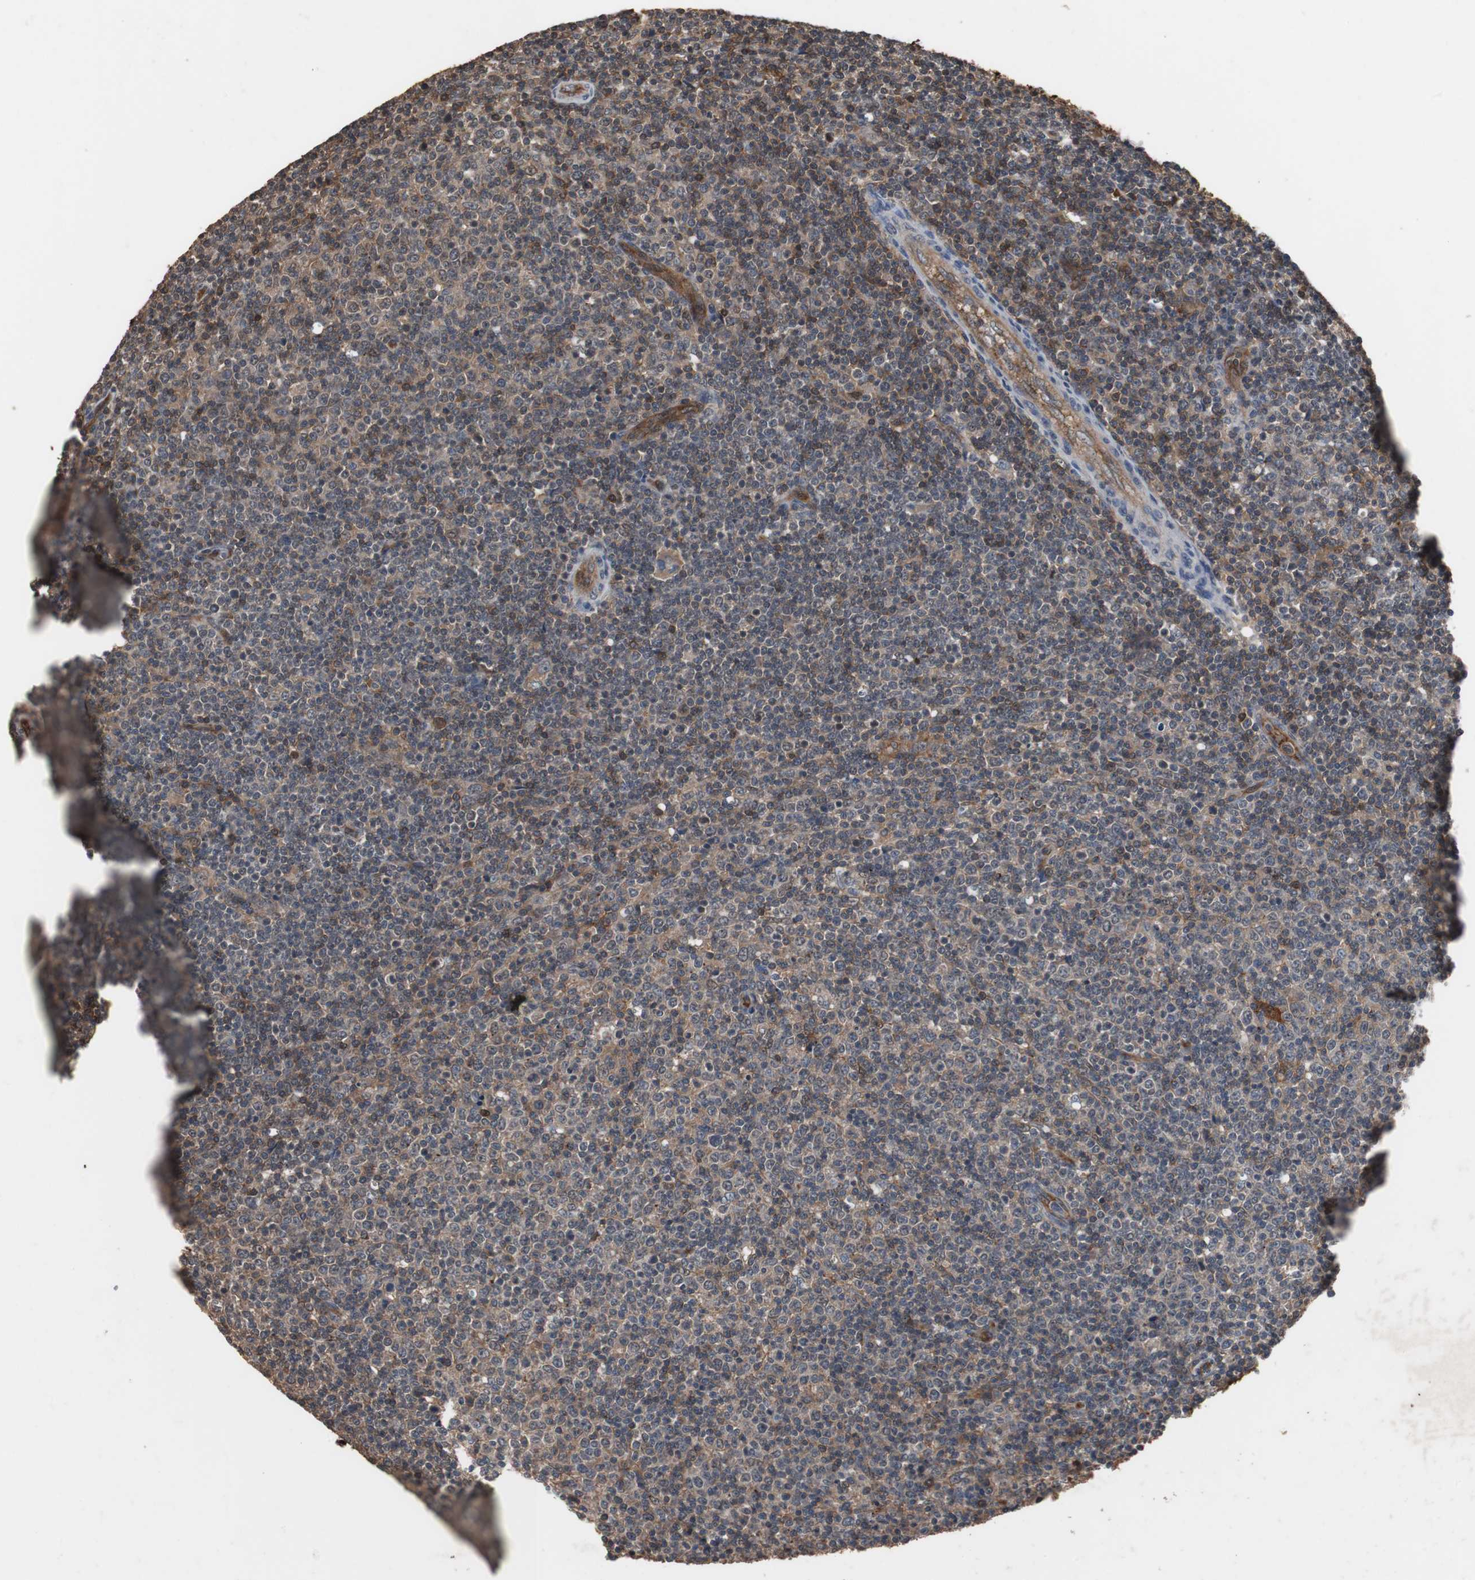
{"staining": {"intensity": "moderate", "quantity": ">75%", "location": "cytoplasmic/membranous,nuclear"}, "tissue": "lymphoma", "cell_type": "Tumor cells", "image_type": "cancer", "snomed": [{"axis": "morphology", "description": "Malignant lymphoma, non-Hodgkin's type, Low grade"}, {"axis": "topography", "description": "Lymph node"}], "caption": "An IHC photomicrograph of tumor tissue is shown. Protein staining in brown labels moderate cytoplasmic/membranous and nuclear positivity in malignant lymphoma, non-Hodgkin's type (low-grade) within tumor cells.", "gene": "NDRG1", "patient": {"sex": "male", "age": 70}}